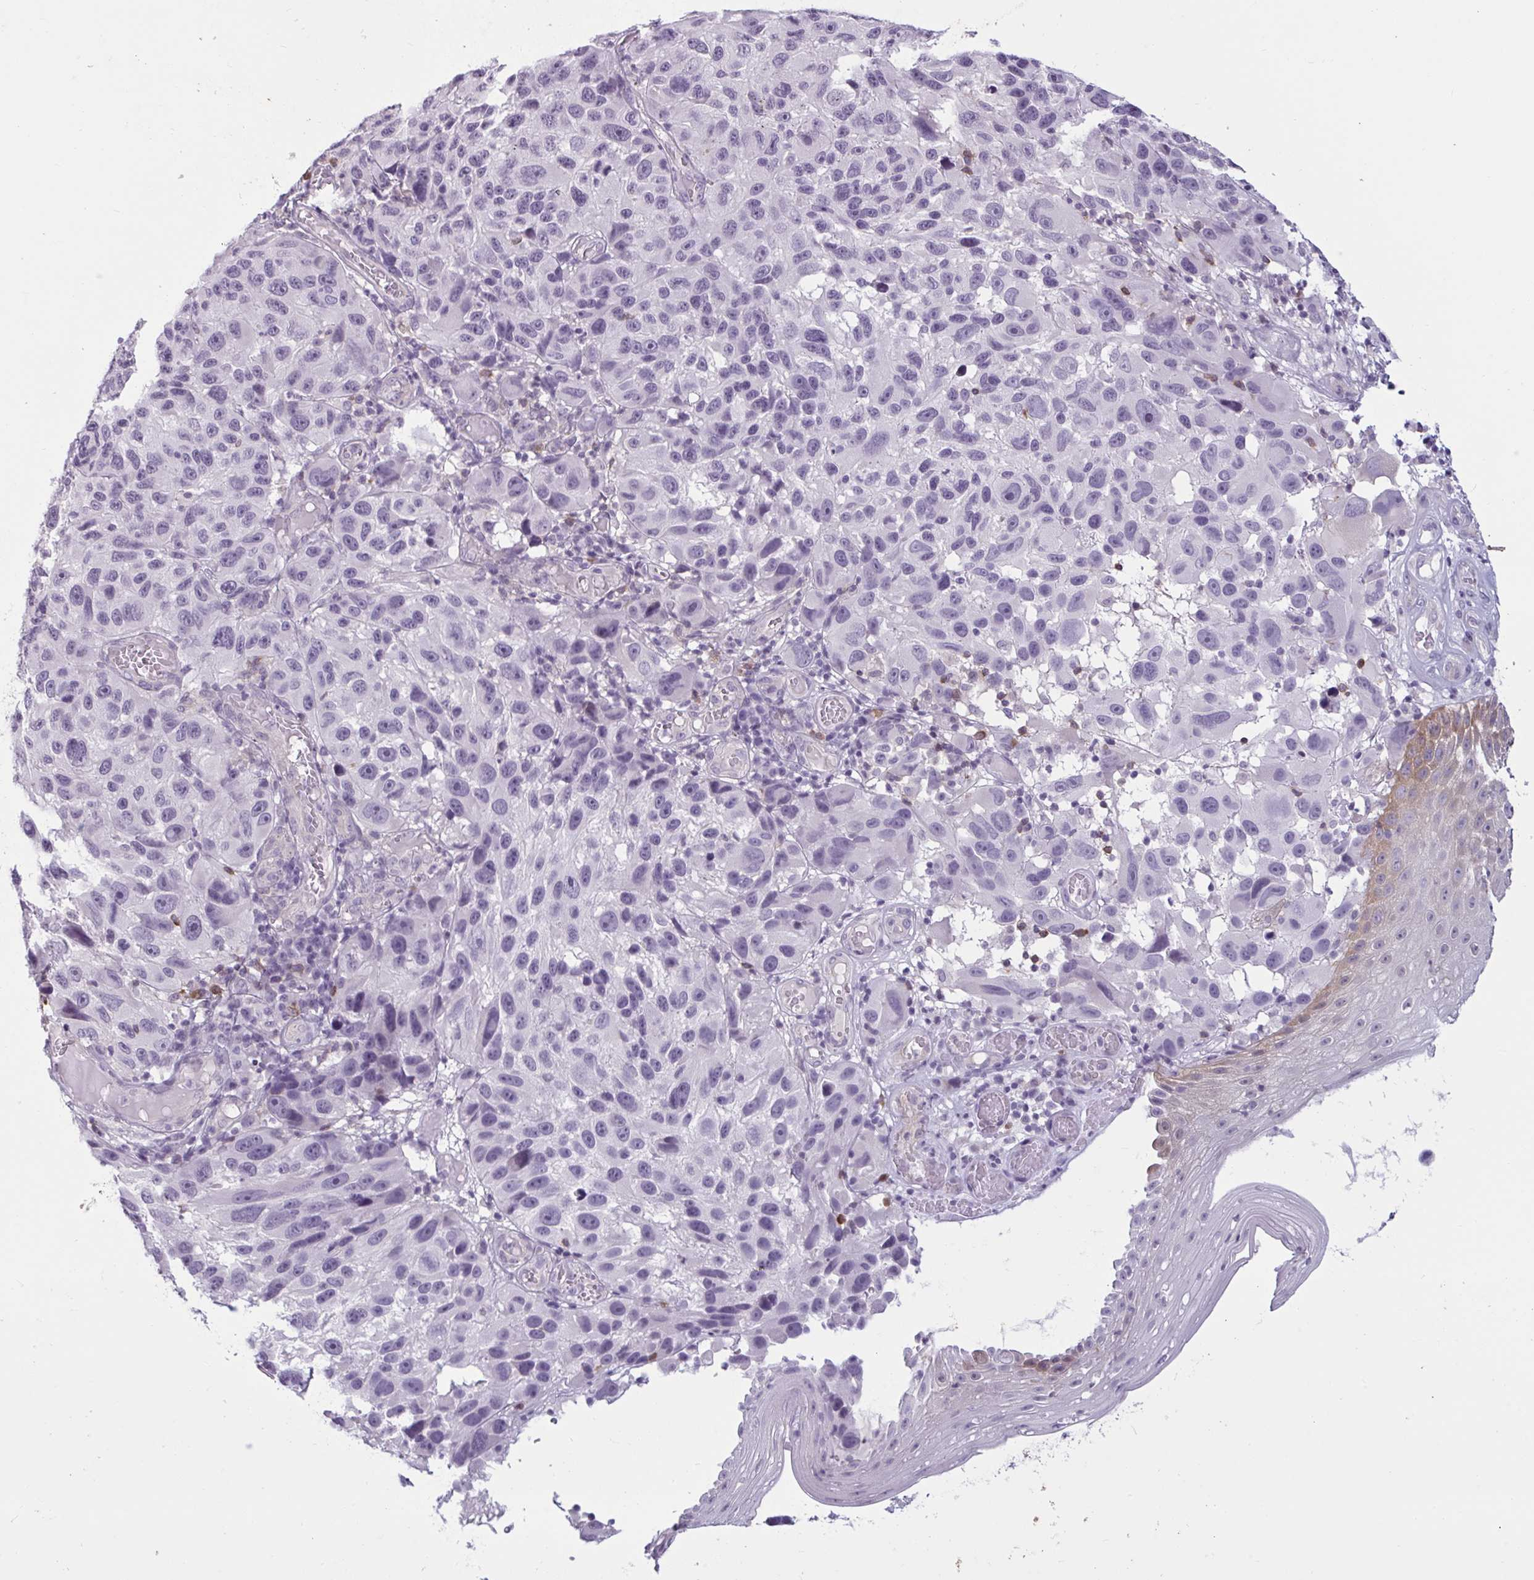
{"staining": {"intensity": "negative", "quantity": "none", "location": "none"}, "tissue": "melanoma", "cell_type": "Tumor cells", "image_type": "cancer", "snomed": [{"axis": "morphology", "description": "Malignant melanoma, NOS"}, {"axis": "topography", "description": "Skin"}], "caption": "Immunohistochemistry of malignant melanoma displays no positivity in tumor cells.", "gene": "TBC1D4", "patient": {"sex": "male", "age": 53}}